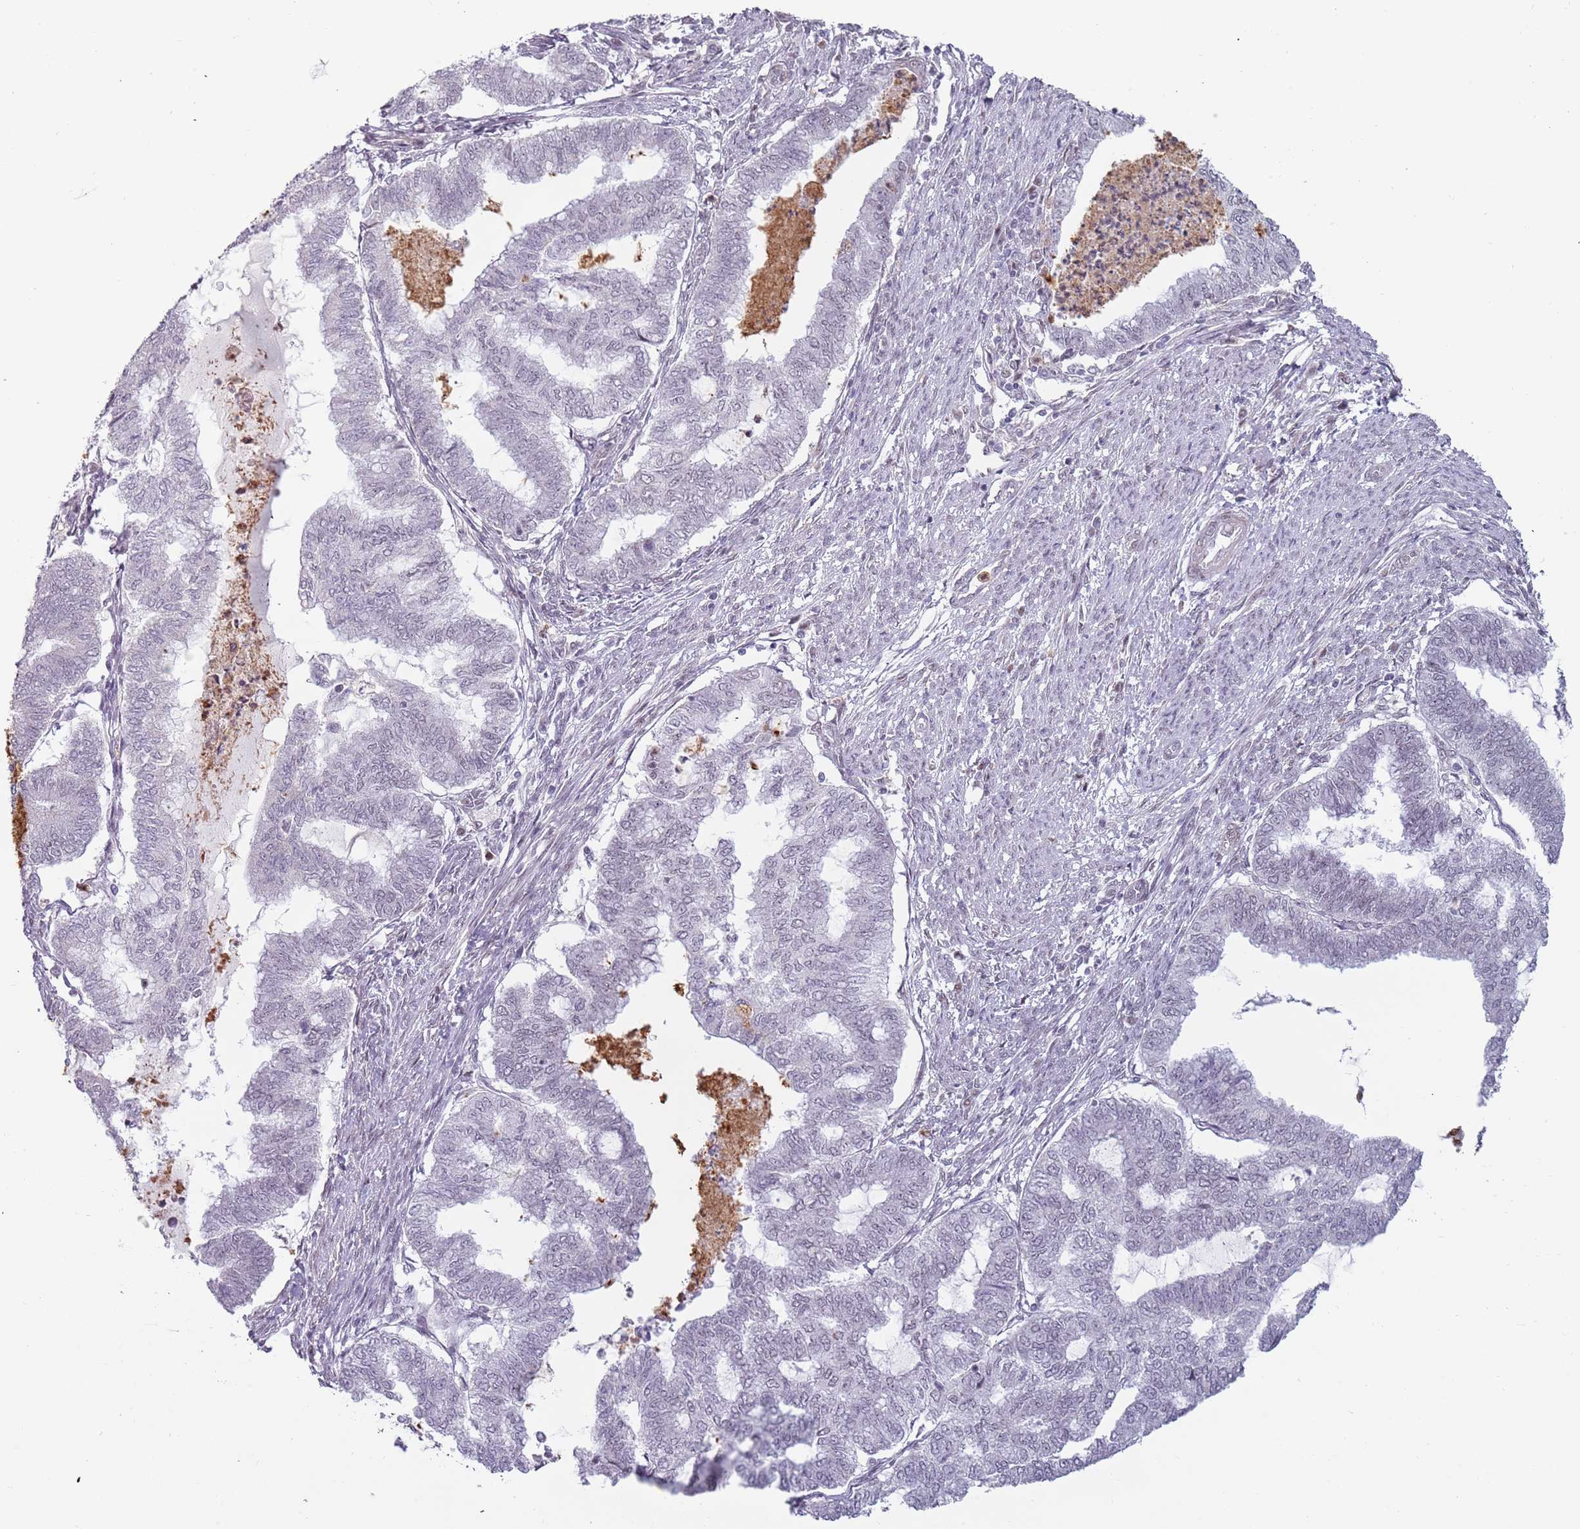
{"staining": {"intensity": "negative", "quantity": "none", "location": "none"}, "tissue": "endometrial cancer", "cell_type": "Tumor cells", "image_type": "cancer", "snomed": [{"axis": "morphology", "description": "Adenocarcinoma, NOS"}, {"axis": "topography", "description": "Endometrium"}], "caption": "Immunohistochemistry (IHC) of human endometrial cancer shows no expression in tumor cells. The staining was performed using DAB (3,3'-diaminobenzidine) to visualize the protein expression in brown, while the nuclei were stained in blue with hematoxylin (Magnification: 20x).", "gene": "REXO4", "patient": {"sex": "female", "age": 79}}